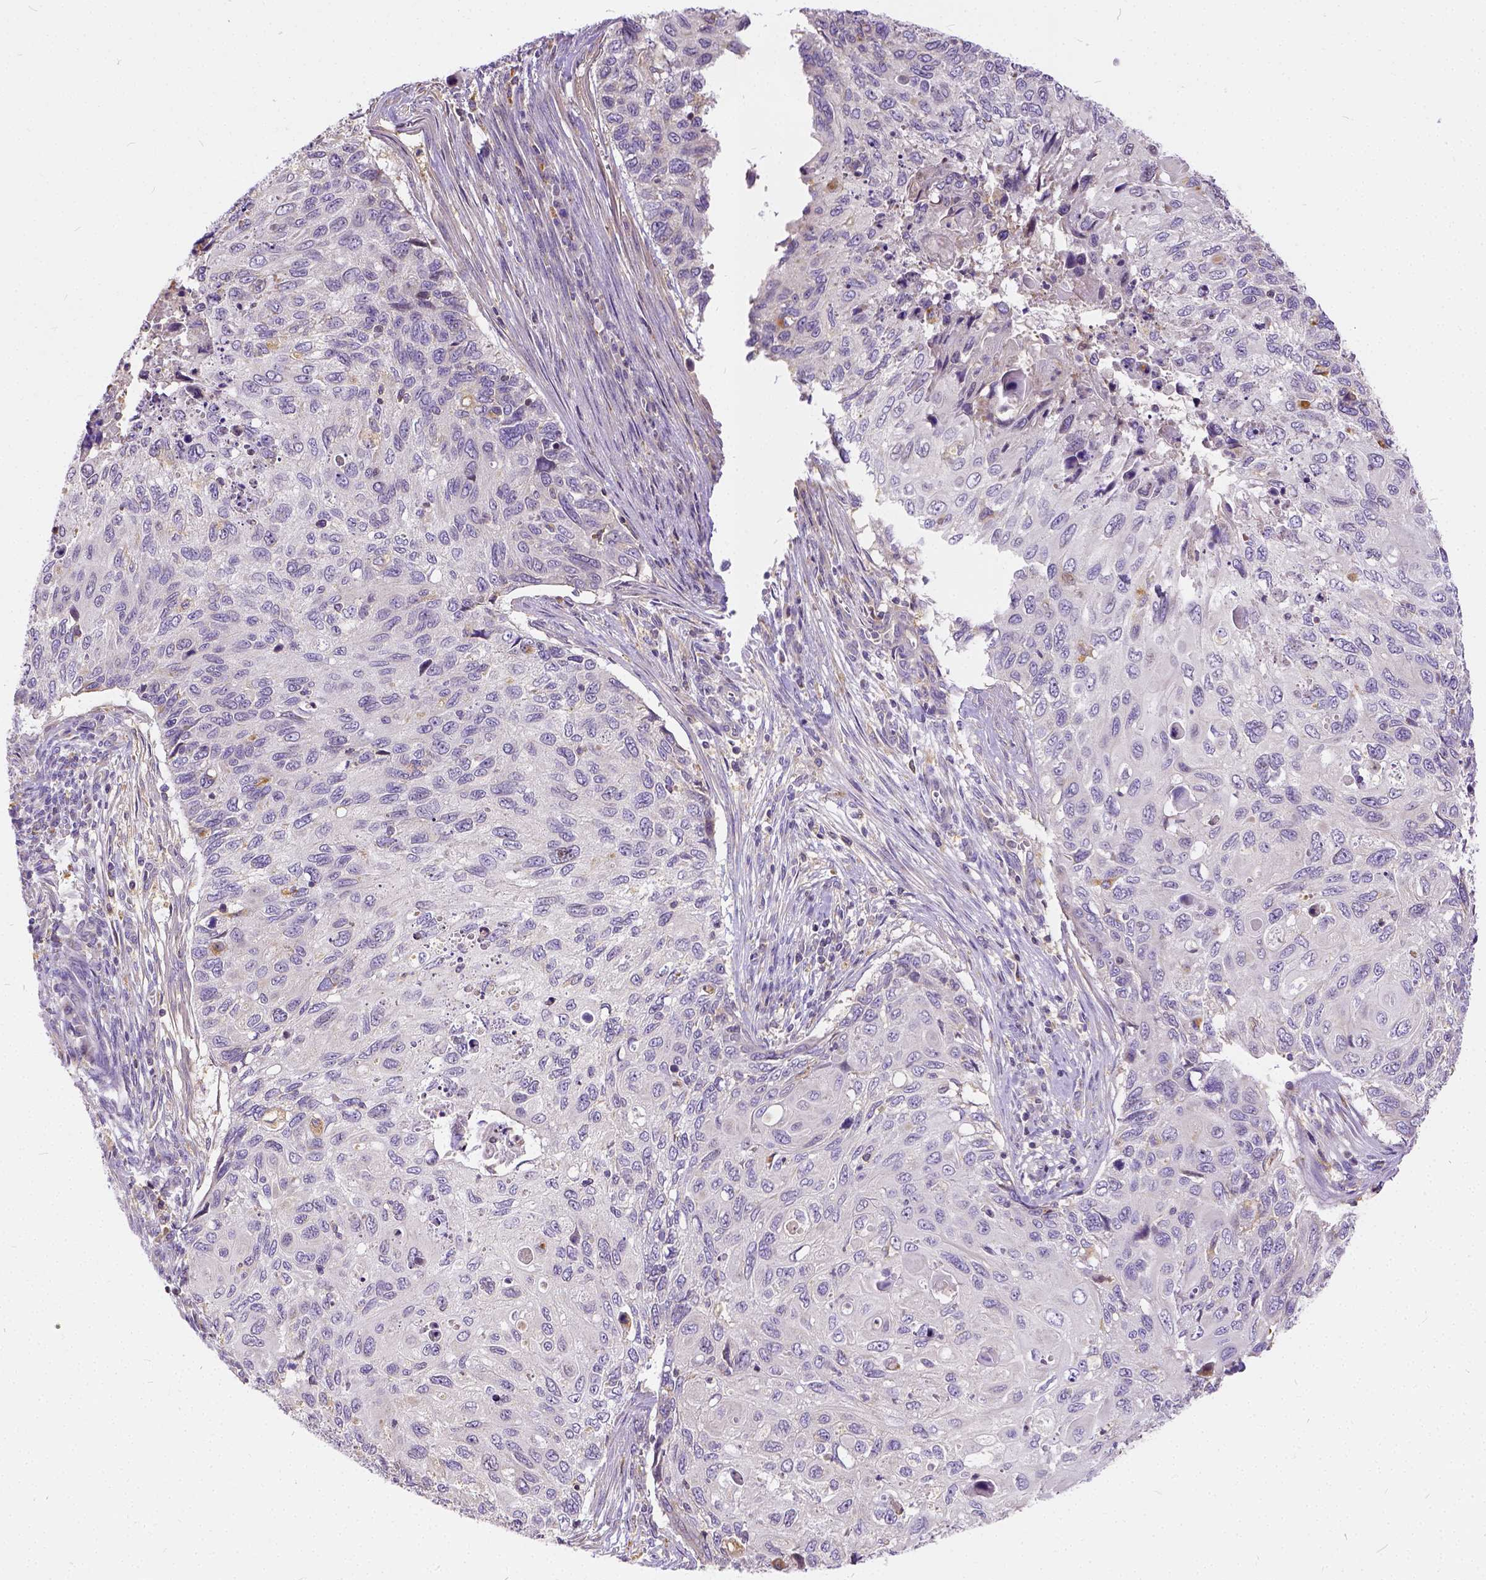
{"staining": {"intensity": "negative", "quantity": "none", "location": "none"}, "tissue": "cervical cancer", "cell_type": "Tumor cells", "image_type": "cancer", "snomed": [{"axis": "morphology", "description": "Squamous cell carcinoma, NOS"}, {"axis": "topography", "description": "Cervix"}], "caption": "Tumor cells are negative for brown protein staining in squamous cell carcinoma (cervical).", "gene": "CADM4", "patient": {"sex": "female", "age": 70}}